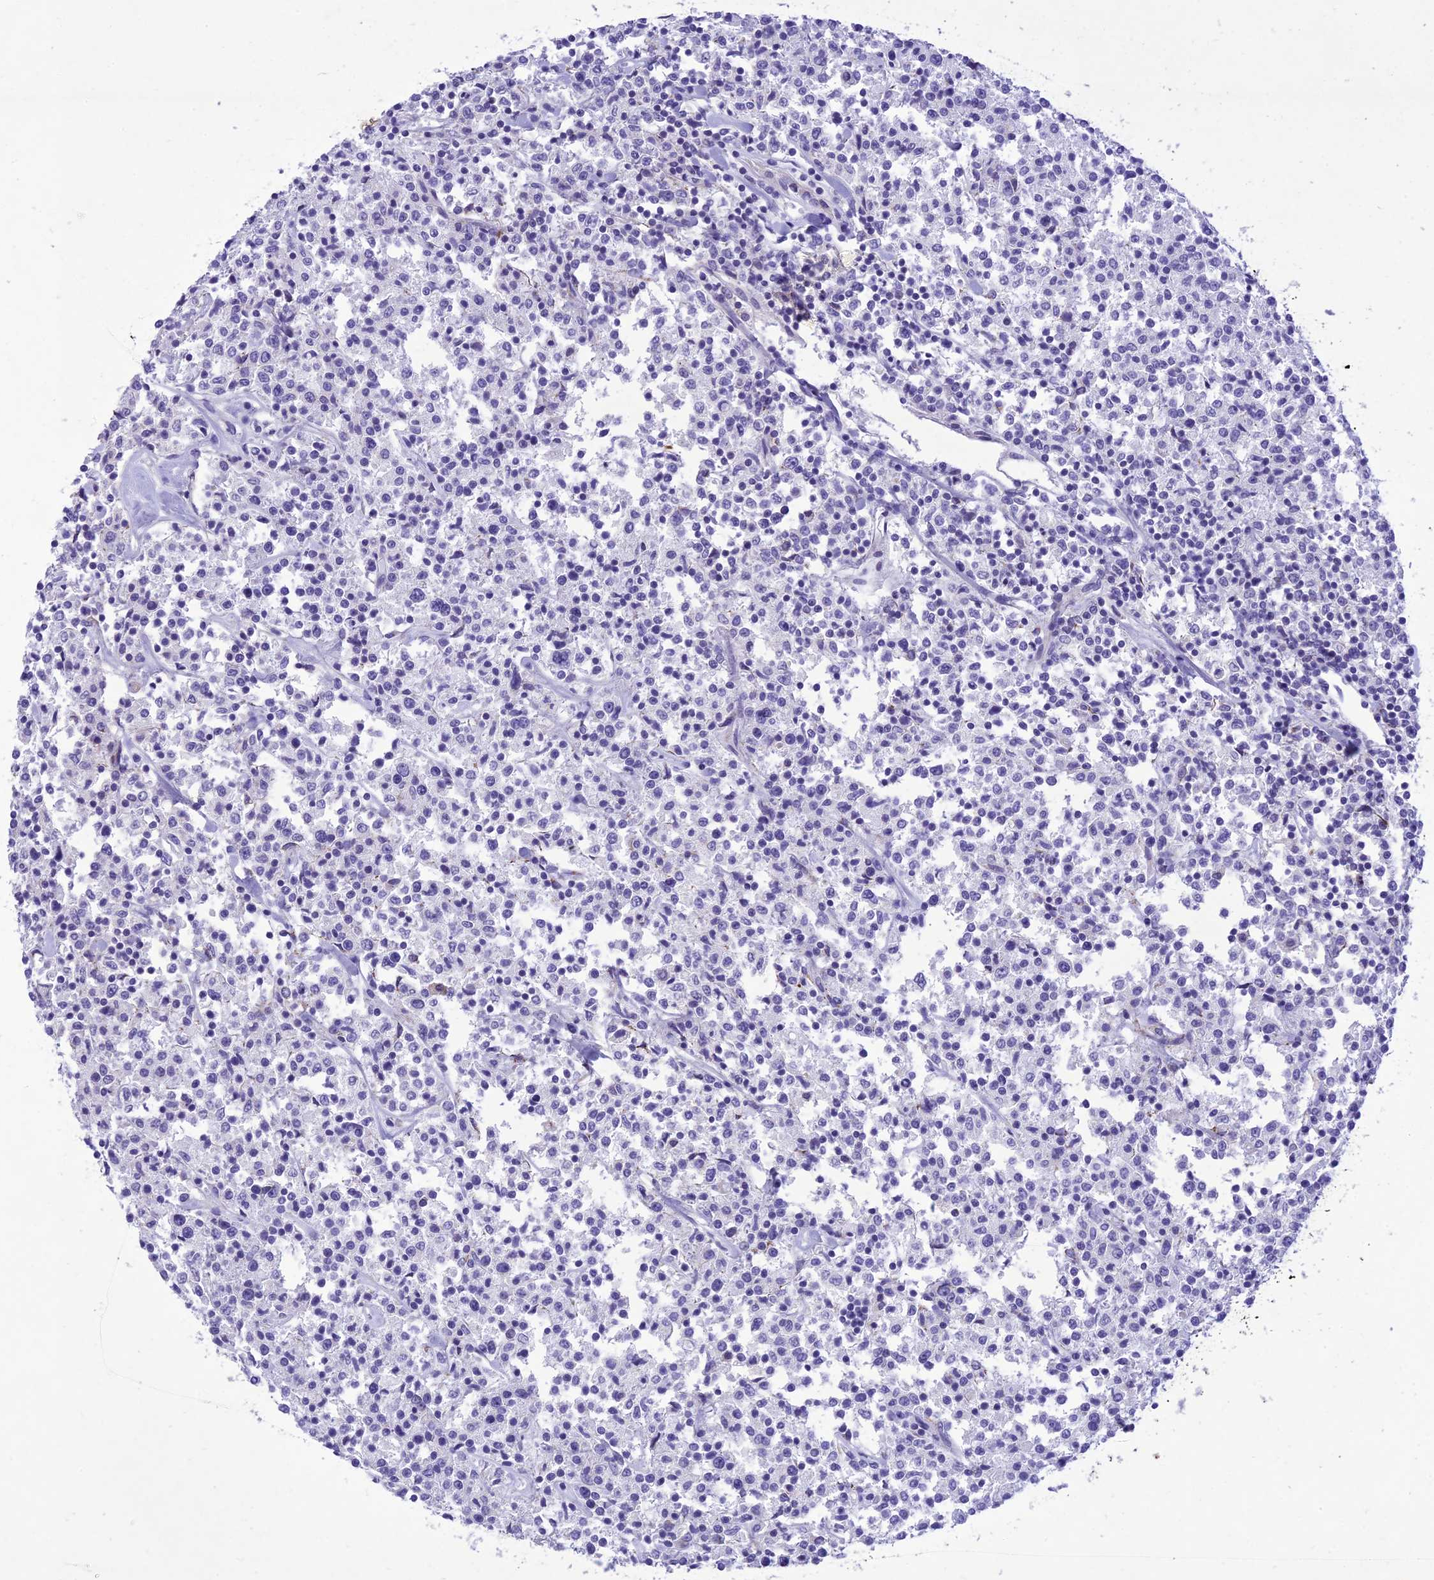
{"staining": {"intensity": "negative", "quantity": "none", "location": "none"}, "tissue": "lymphoma", "cell_type": "Tumor cells", "image_type": "cancer", "snomed": [{"axis": "morphology", "description": "Malignant lymphoma, non-Hodgkin's type, Low grade"}, {"axis": "topography", "description": "Small intestine"}], "caption": "Immunohistochemistry photomicrograph of neoplastic tissue: human lymphoma stained with DAB (3,3'-diaminobenzidine) demonstrates no significant protein positivity in tumor cells.", "gene": "SLC13A5", "patient": {"sex": "female", "age": 59}}